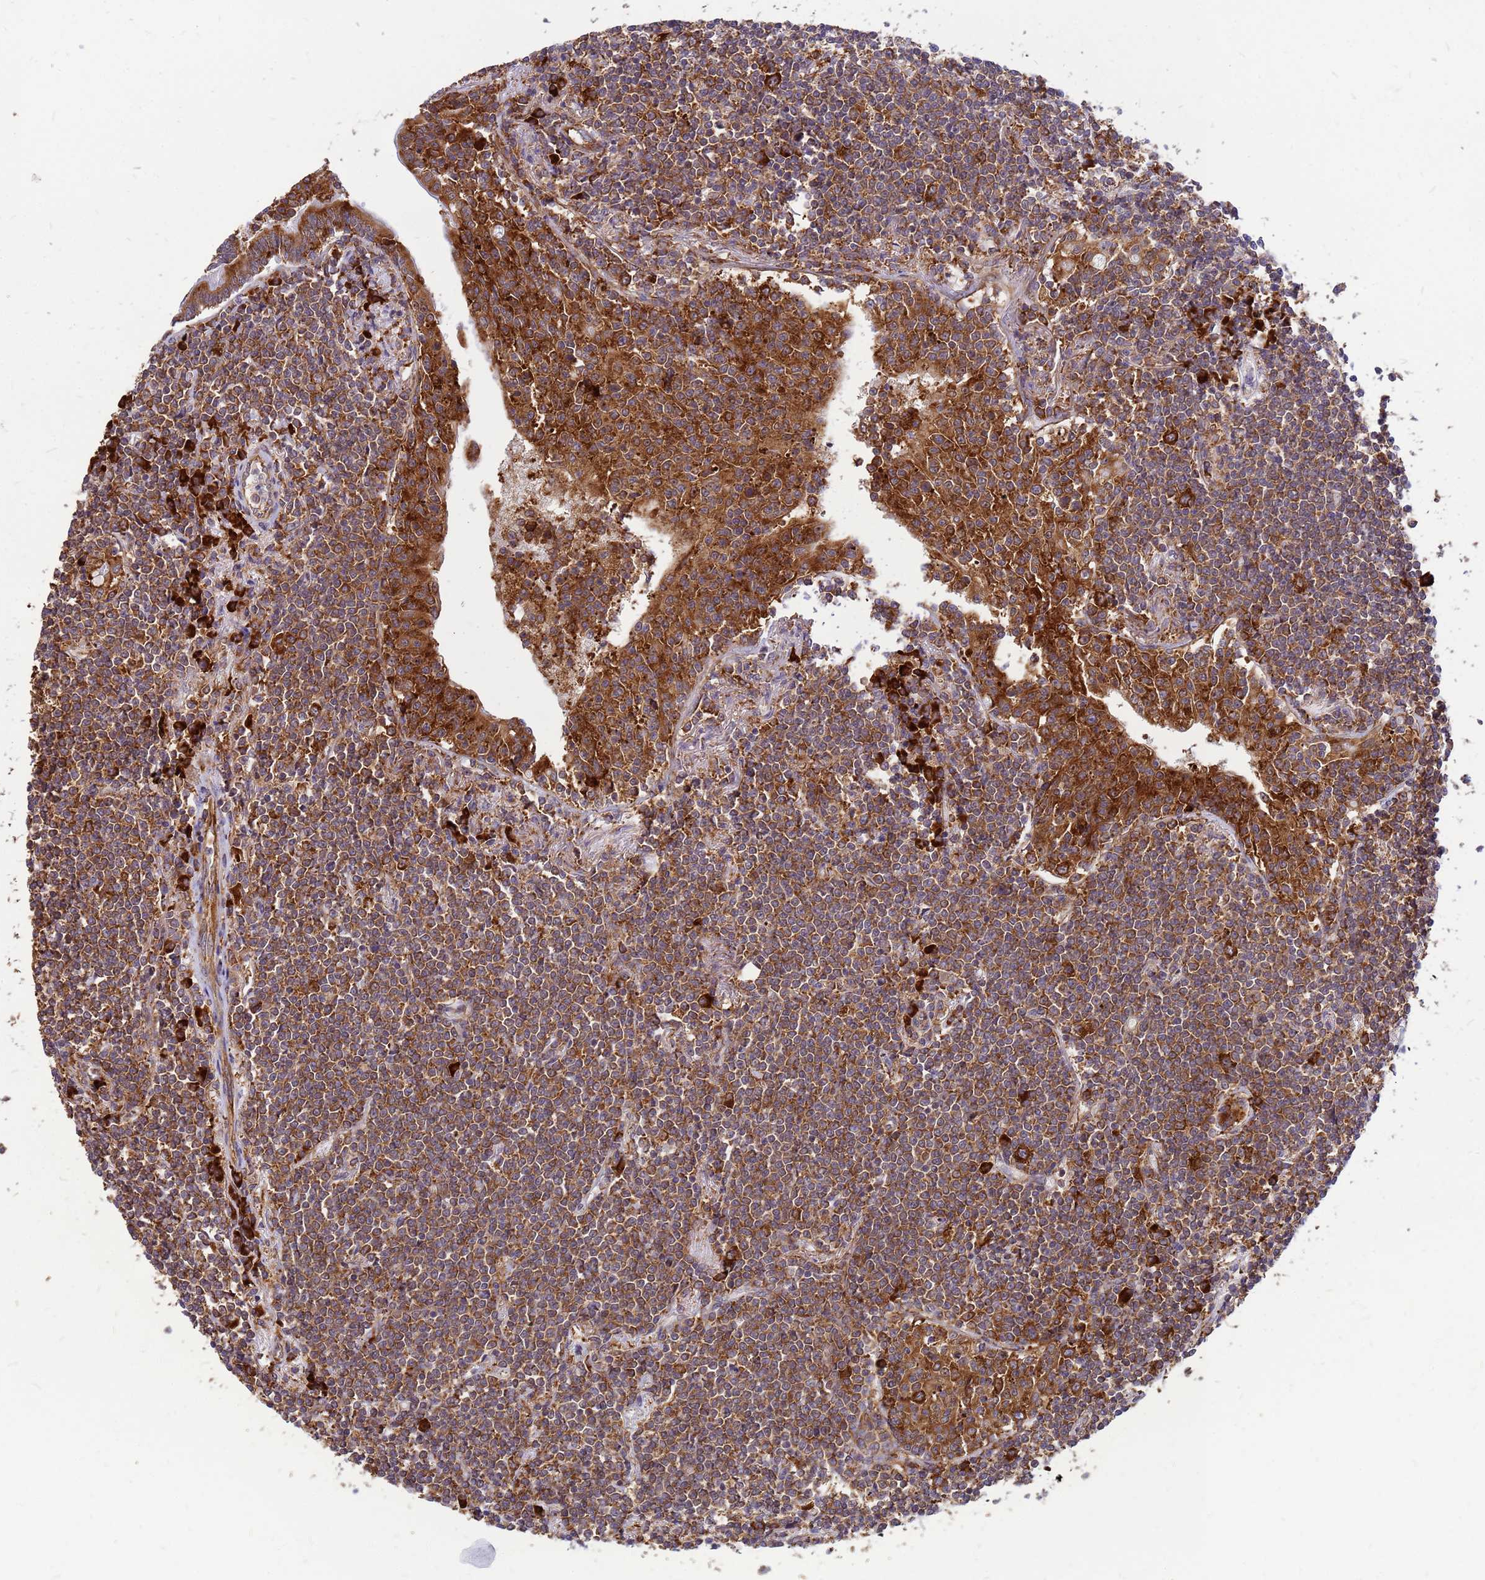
{"staining": {"intensity": "moderate", "quantity": ">75%", "location": "cytoplasmic/membranous"}, "tissue": "lymphoma", "cell_type": "Tumor cells", "image_type": "cancer", "snomed": [{"axis": "morphology", "description": "Malignant lymphoma, non-Hodgkin's type, Low grade"}, {"axis": "topography", "description": "Lung"}], "caption": "IHC of lymphoma reveals medium levels of moderate cytoplasmic/membranous expression in about >75% of tumor cells.", "gene": "RPL8", "patient": {"sex": "female", "age": 71}}